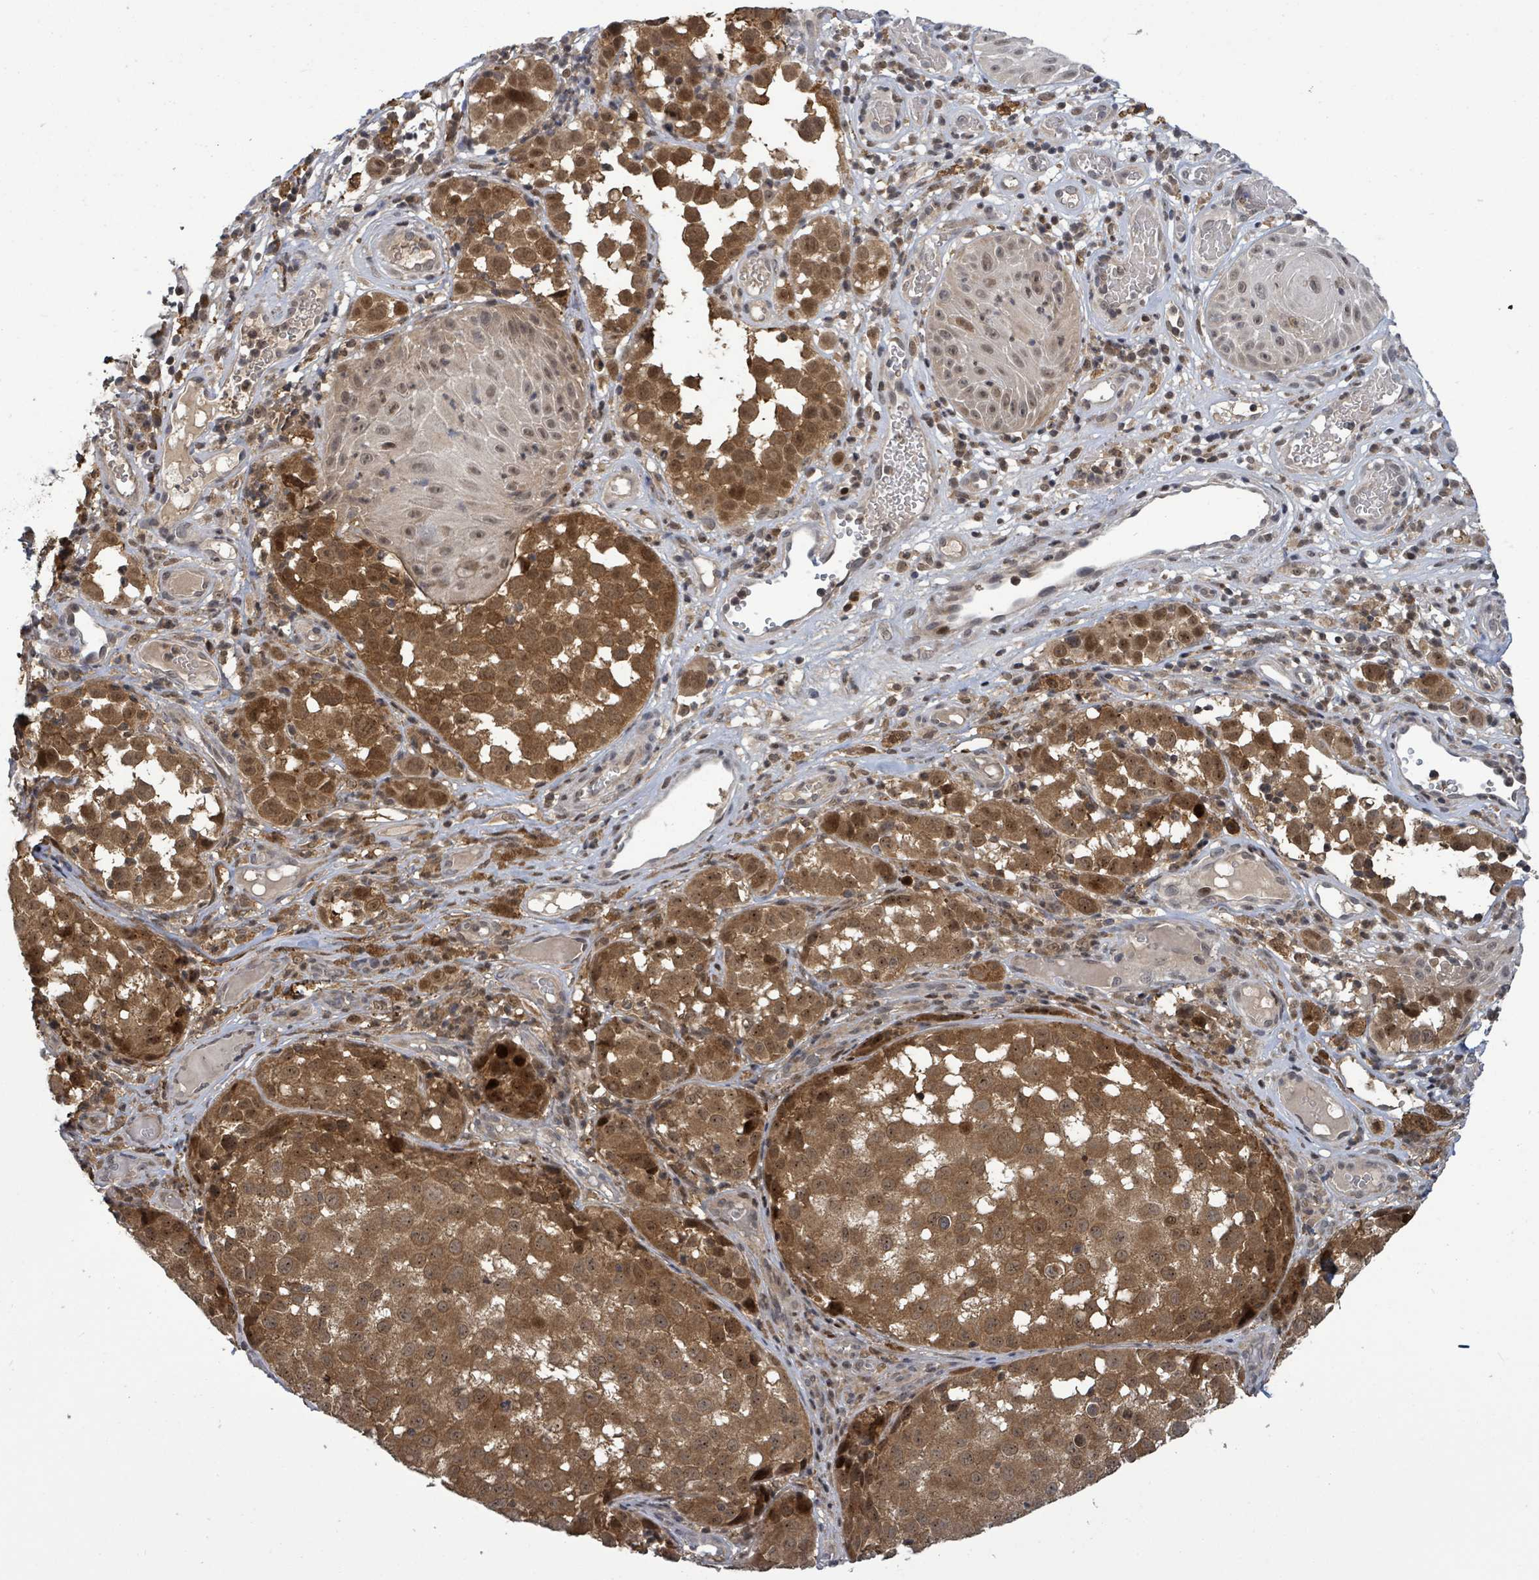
{"staining": {"intensity": "moderate", "quantity": ">75%", "location": "cytoplasmic/membranous"}, "tissue": "melanoma", "cell_type": "Tumor cells", "image_type": "cancer", "snomed": [{"axis": "morphology", "description": "Malignant melanoma, NOS"}, {"axis": "topography", "description": "Skin"}], "caption": "Melanoma stained for a protein displays moderate cytoplasmic/membranous positivity in tumor cells.", "gene": "FBXO6", "patient": {"sex": "male", "age": 64}}